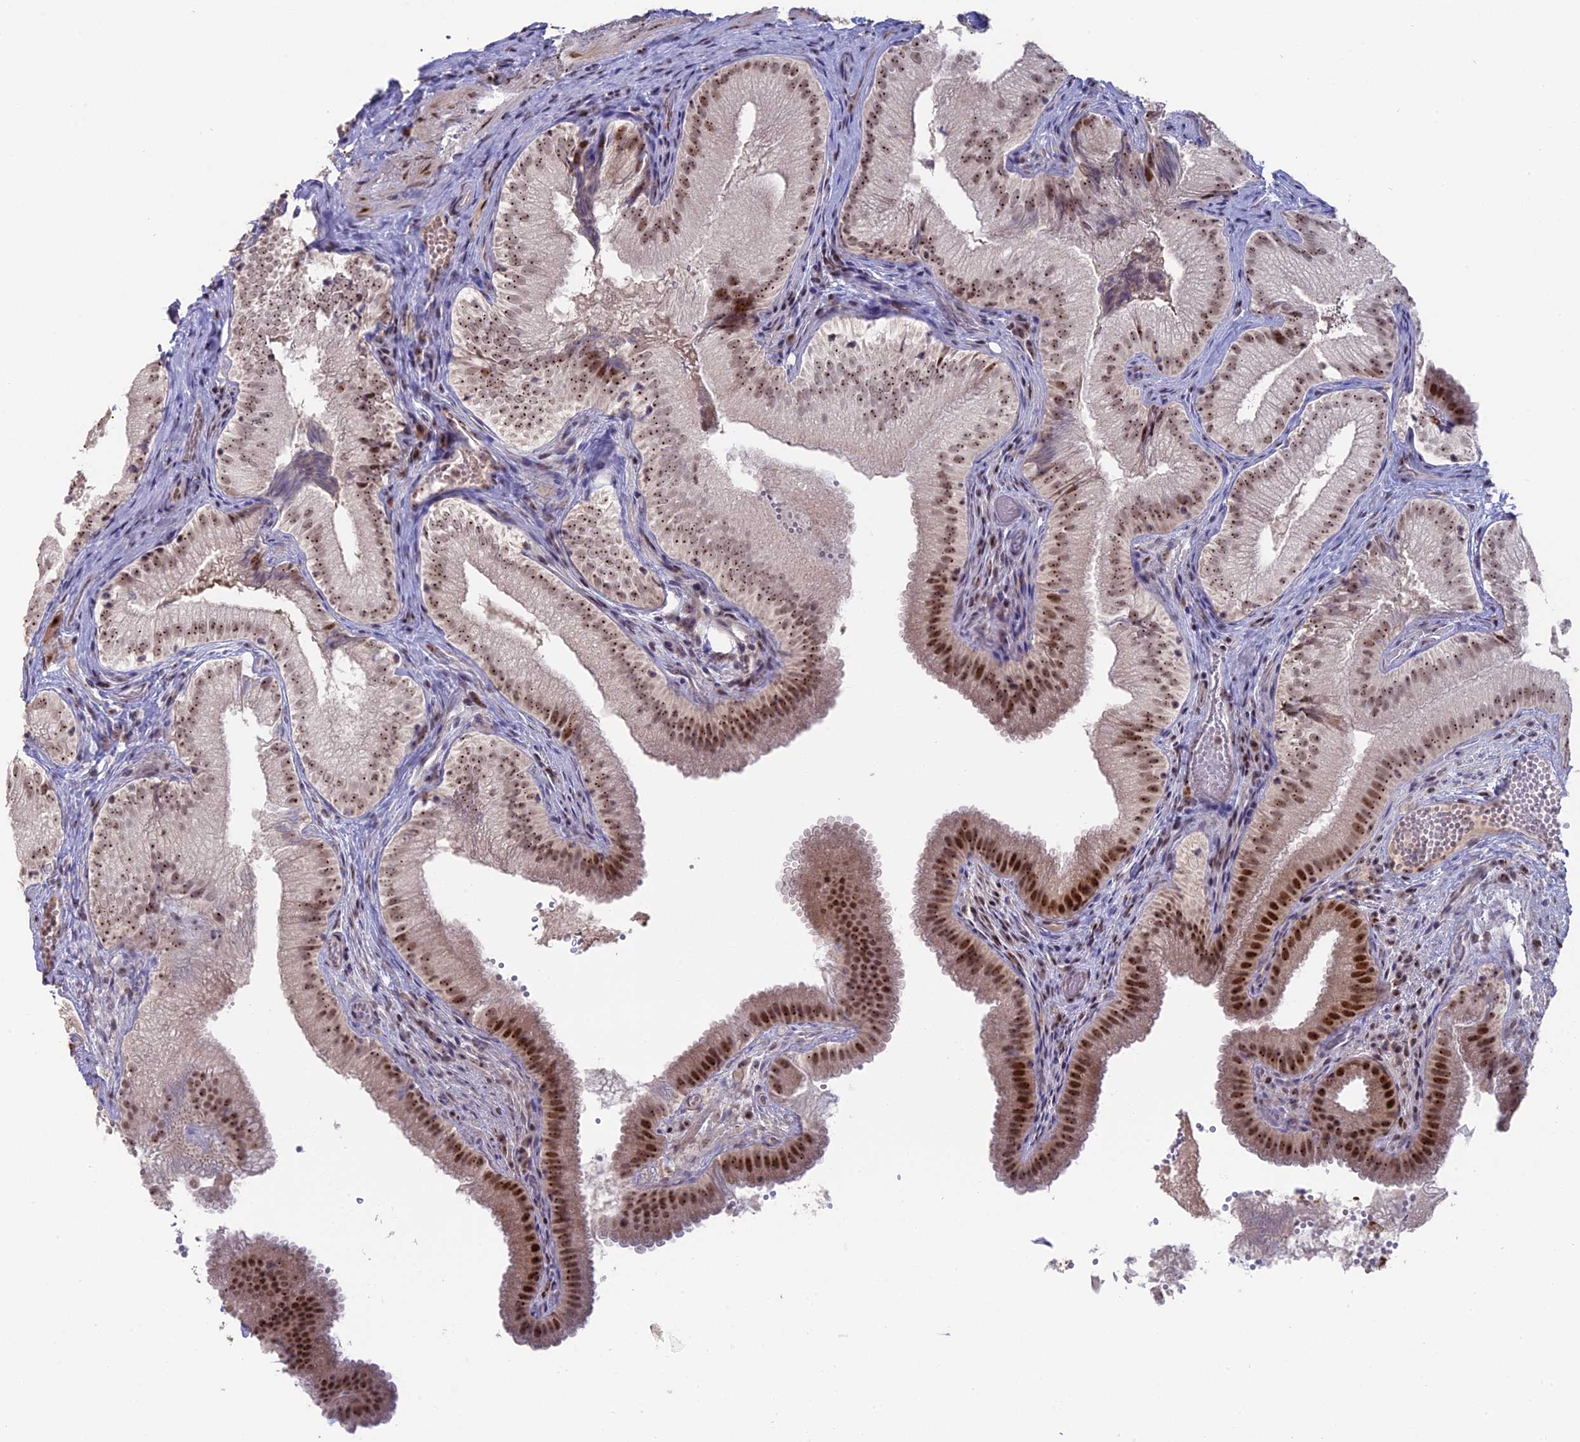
{"staining": {"intensity": "strong", "quantity": ">75%", "location": "nuclear"}, "tissue": "gallbladder", "cell_type": "Glandular cells", "image_type": "normal", "snomed": [{"axis": "morphology", "description": "Normal tissue, NOS"}, {"axis": "topography", "description": "Gallbladder"}], "caption": "Immunohistochemistry (IHC) staining of benign gallbladder, which reveals high levels of strong nuclear positivity in approximately >75% of glandular cells indicating strong nuclear protein positivity. The staining was performed using DAB (brown) for protein detection and nuclei were counterstained in hematoxylin (blue).", "gene": "FAM131A", "patient": {"sex": "female", "age": 30}}